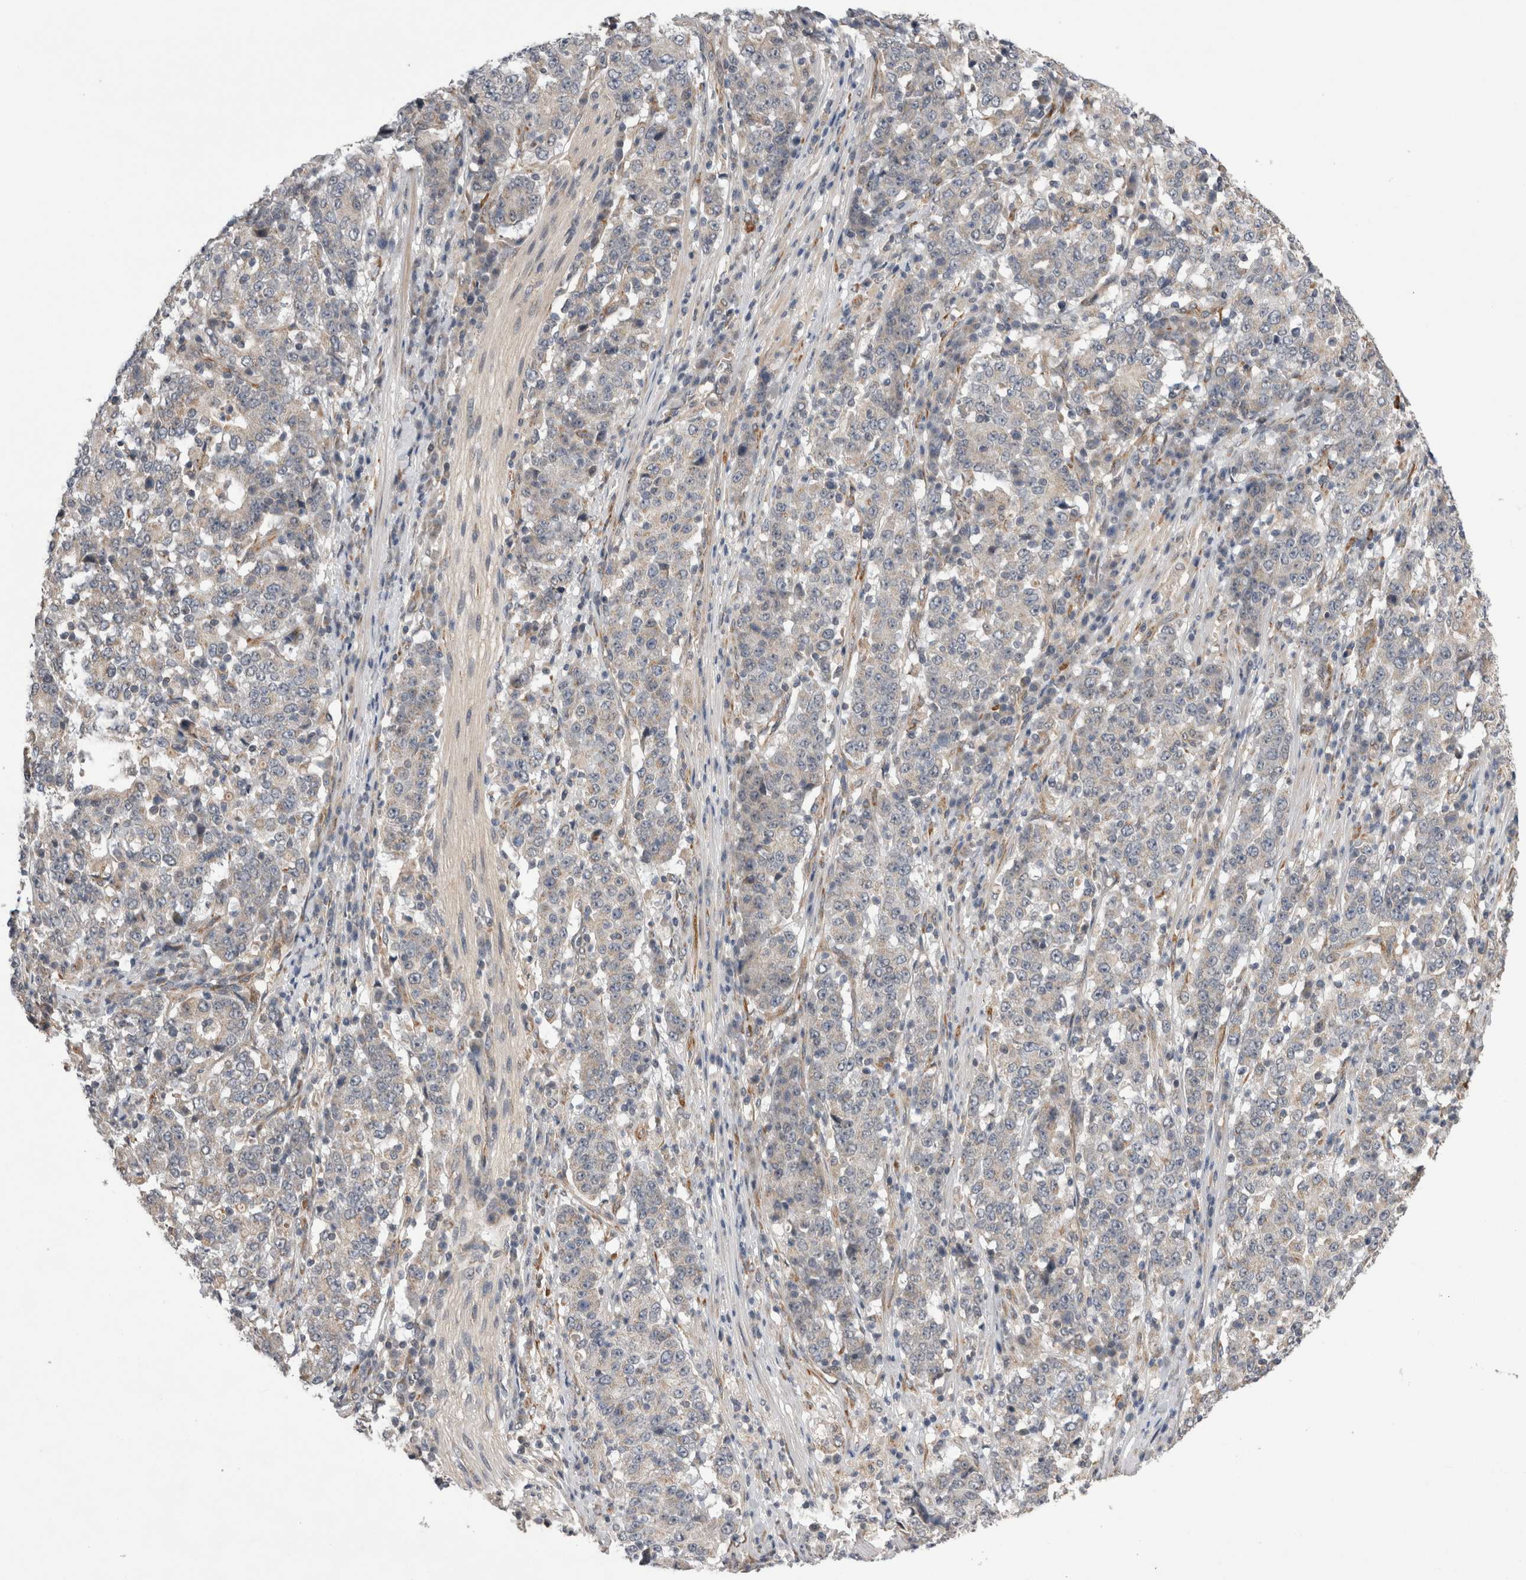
{"staining": {"intensity": "negative", "quantity": "none", "location": "none"}, "tissue": "stomach cancer", "cell_type": "Tumor cells", "image_type": "cancer", "snomed": [{"axis": "morphology", "description": "Adenocarcinoma, NOS"}, {"axis": "topography", "description": "Stomach"}], "caption": "This is a micrograph of immunohistochemistry staining of stomach cancer (adenocarcinoma), which shows no expression in tumor cells.", "gene": "ARHGAP29", "patient": {"sex": "male", "age": 59}}